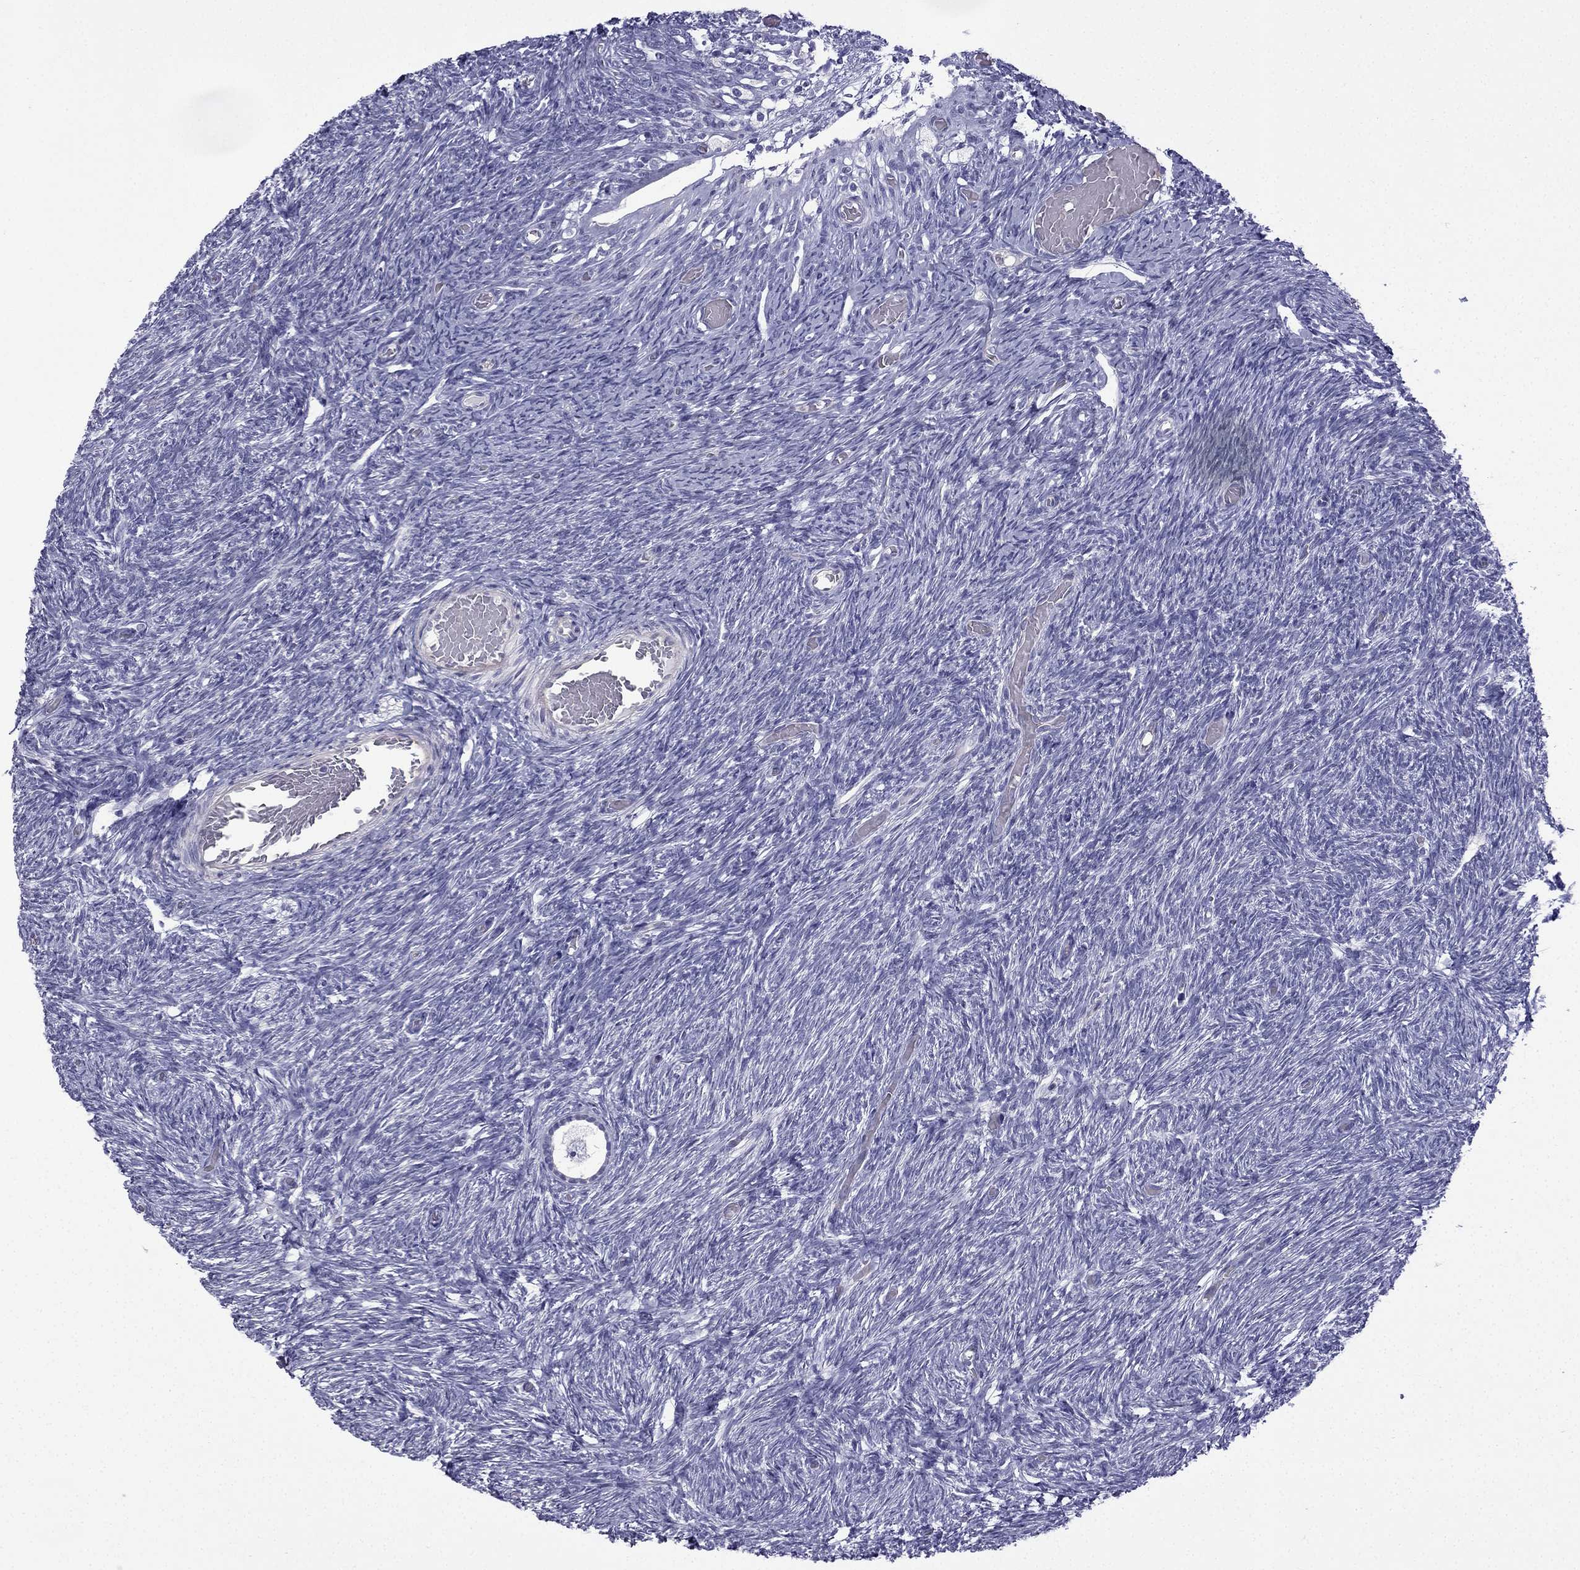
{"staining": {"intensity": "negative", "quantity": "none", "location": "none"}, "tissue": "ovary", "cell_type": "Follicle cells", "image_type": "normal", "snomed": [{"axis": "morphology", "description": "Normal tissue, NOS"}, {"axis": "topography", "description": "Ovary"}], "caption": "A high-resolution histopathology image shows immunohistochemistry staining of normal ovary, which exhibits no significant positivity in follicle cells.", "gene": "GJA8", "patient": {"sex": "female", "age": 39}}